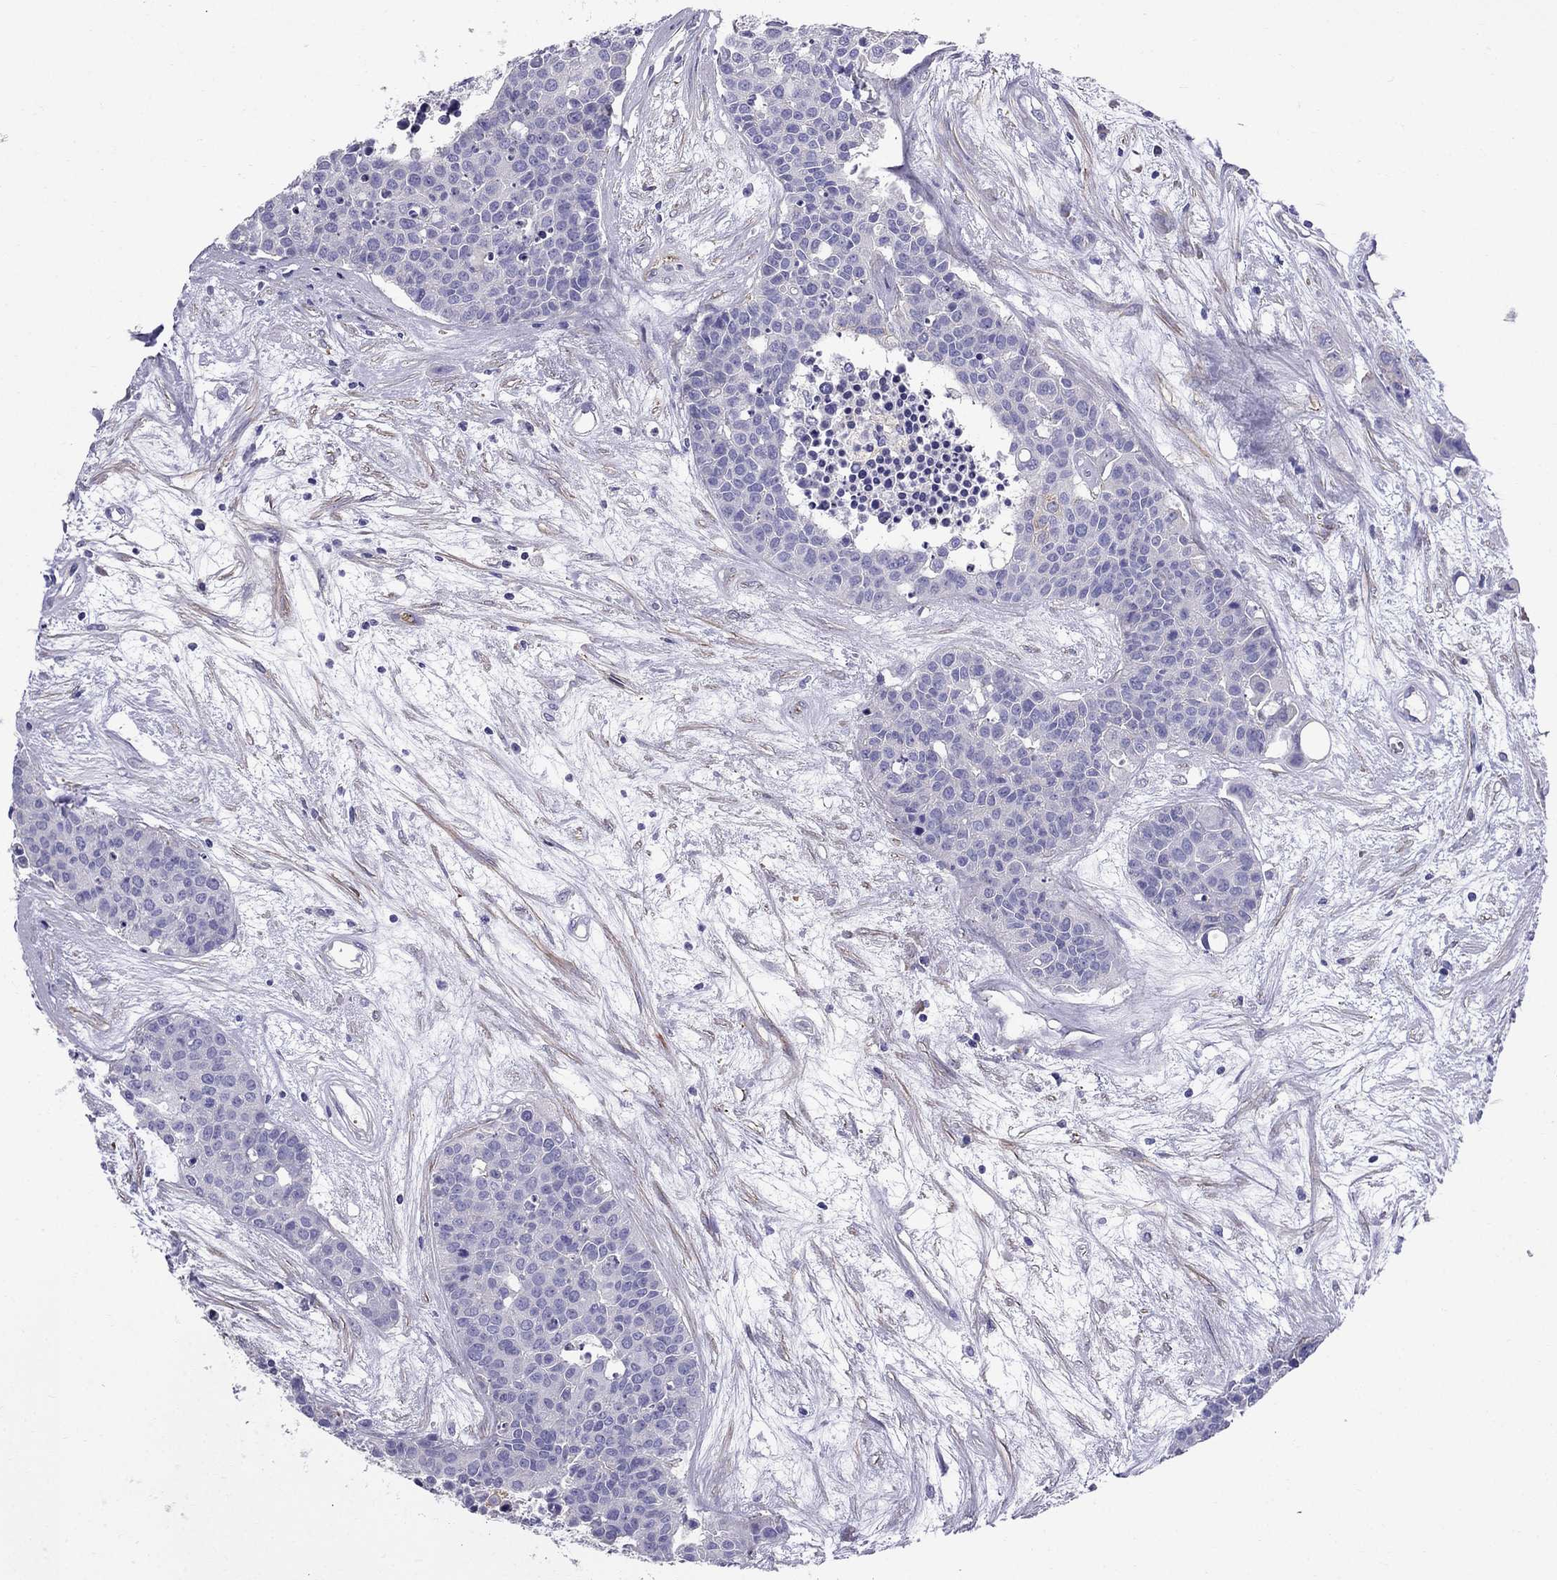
{"staining": {"intensity": "negative", "quantity": "none", "location": "none"}, "tissue": "carcinoid", "cell_type": "Tumor cells", "image_type": "cancer", "snomed": [{"axis": "morphology", "description": "Carcinoid, malignant, NOS"}, {"axis": "topography", "description": "Colon"}], "caption": "Immunohistochemistry image of carcinoid stained for a protein (brown), which reveals no positivity in tumor cells.", "gene": "GPR50", "patient": {"sex": "male", "age": 81}}